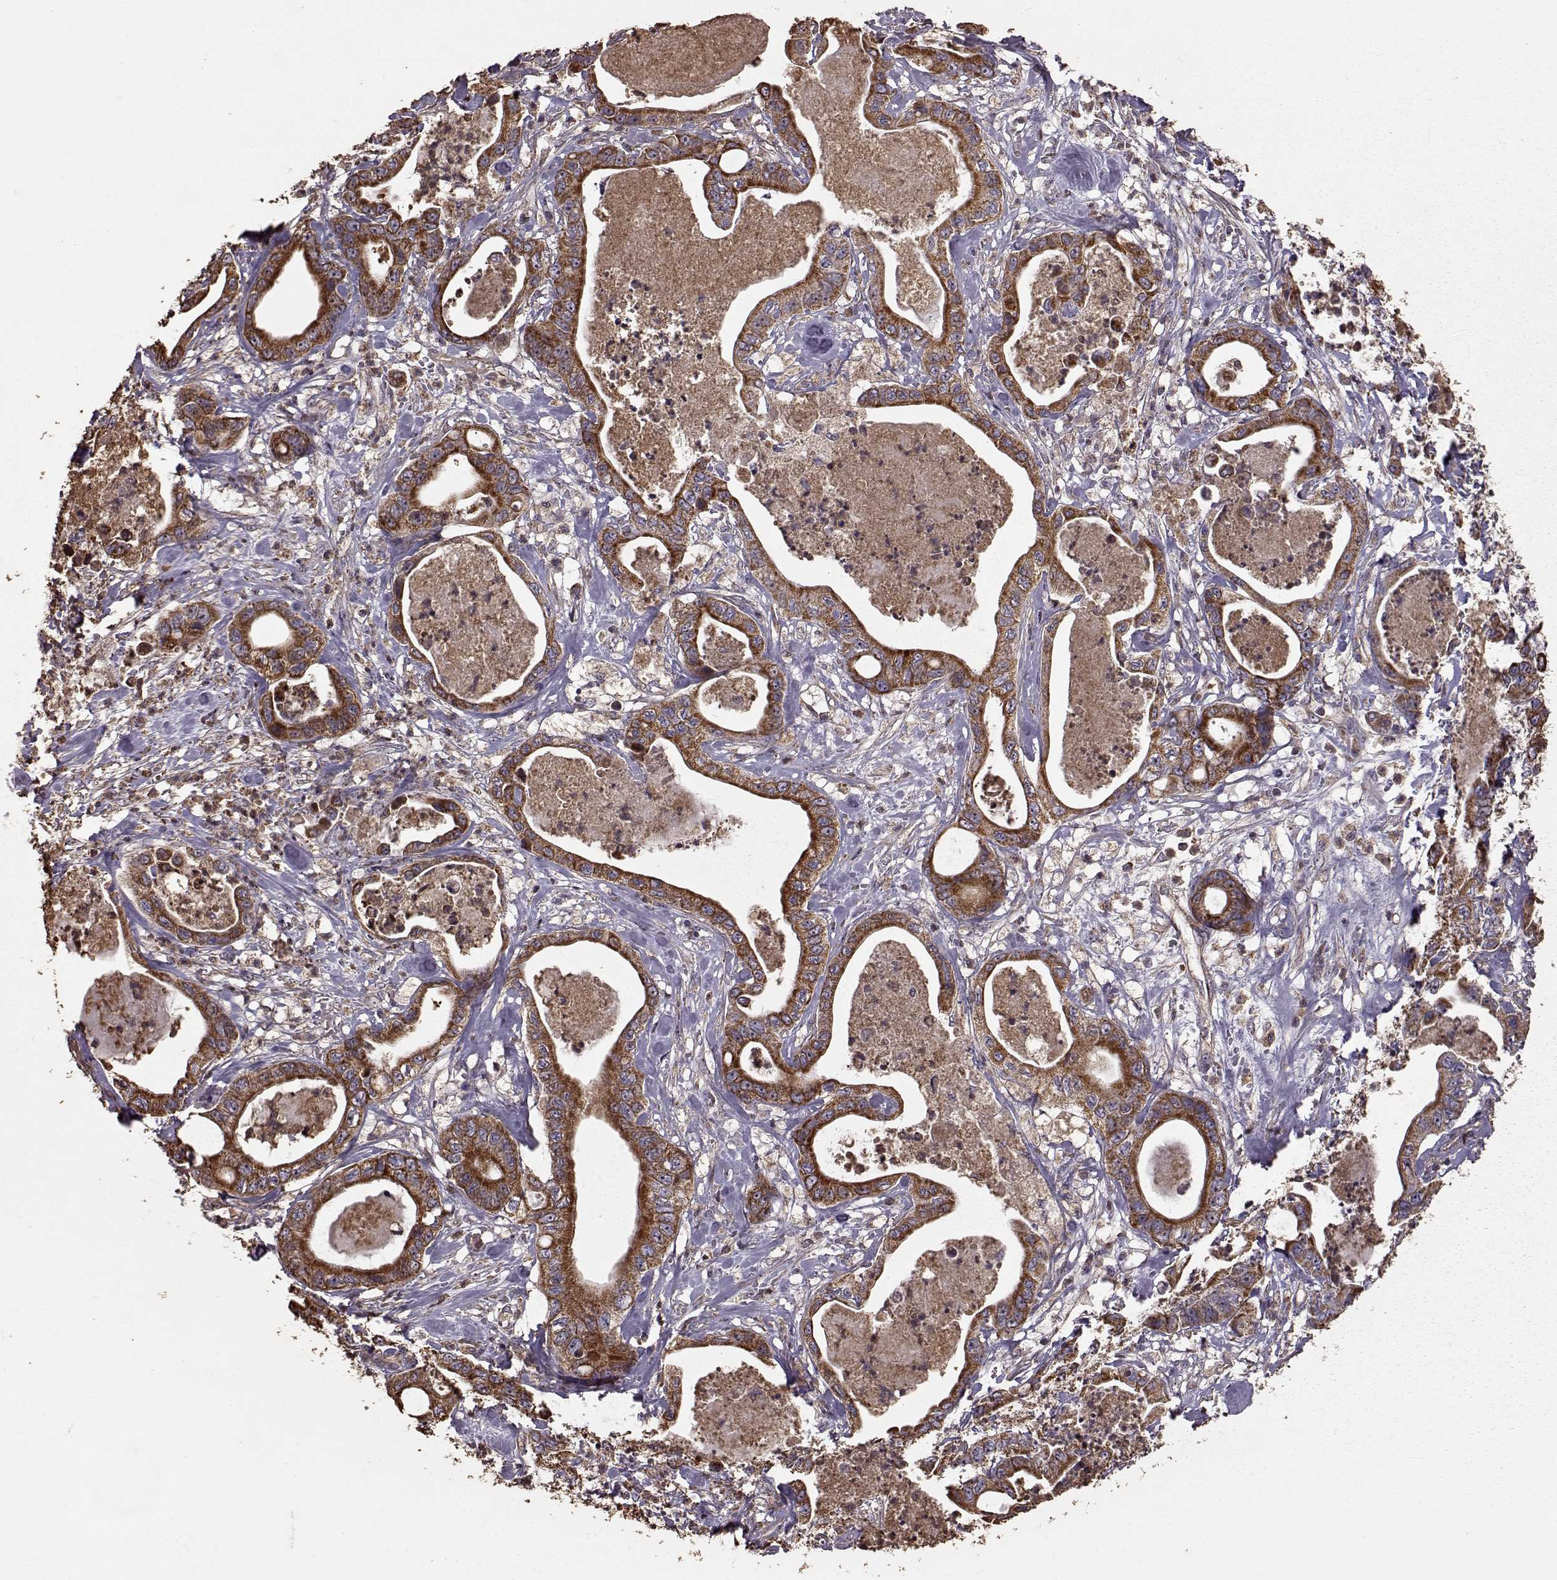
{"staining": {"intensity": "strong", "quantity": ">75%", "location": "cytoplasmic/membranous"}, "tissue": "pancreatic cancer", "cell_type": "Tumor cells", "image_type": "cancer", "snomed": [{"axis": "morphology", "description": "Adenocarcinoma, NOS"}, {"axis": "topography", "description": "Pancreas"}], "caption": "Protein staining reveals strong cytoplasmic/membranous positivity in approximately >75% of tumor cells in pancreatic cancer (adenocarcinoma). Nuclei are stained in blue.", "gene": "PTGES2", "patient": {"sex": "male", "age": 71}}